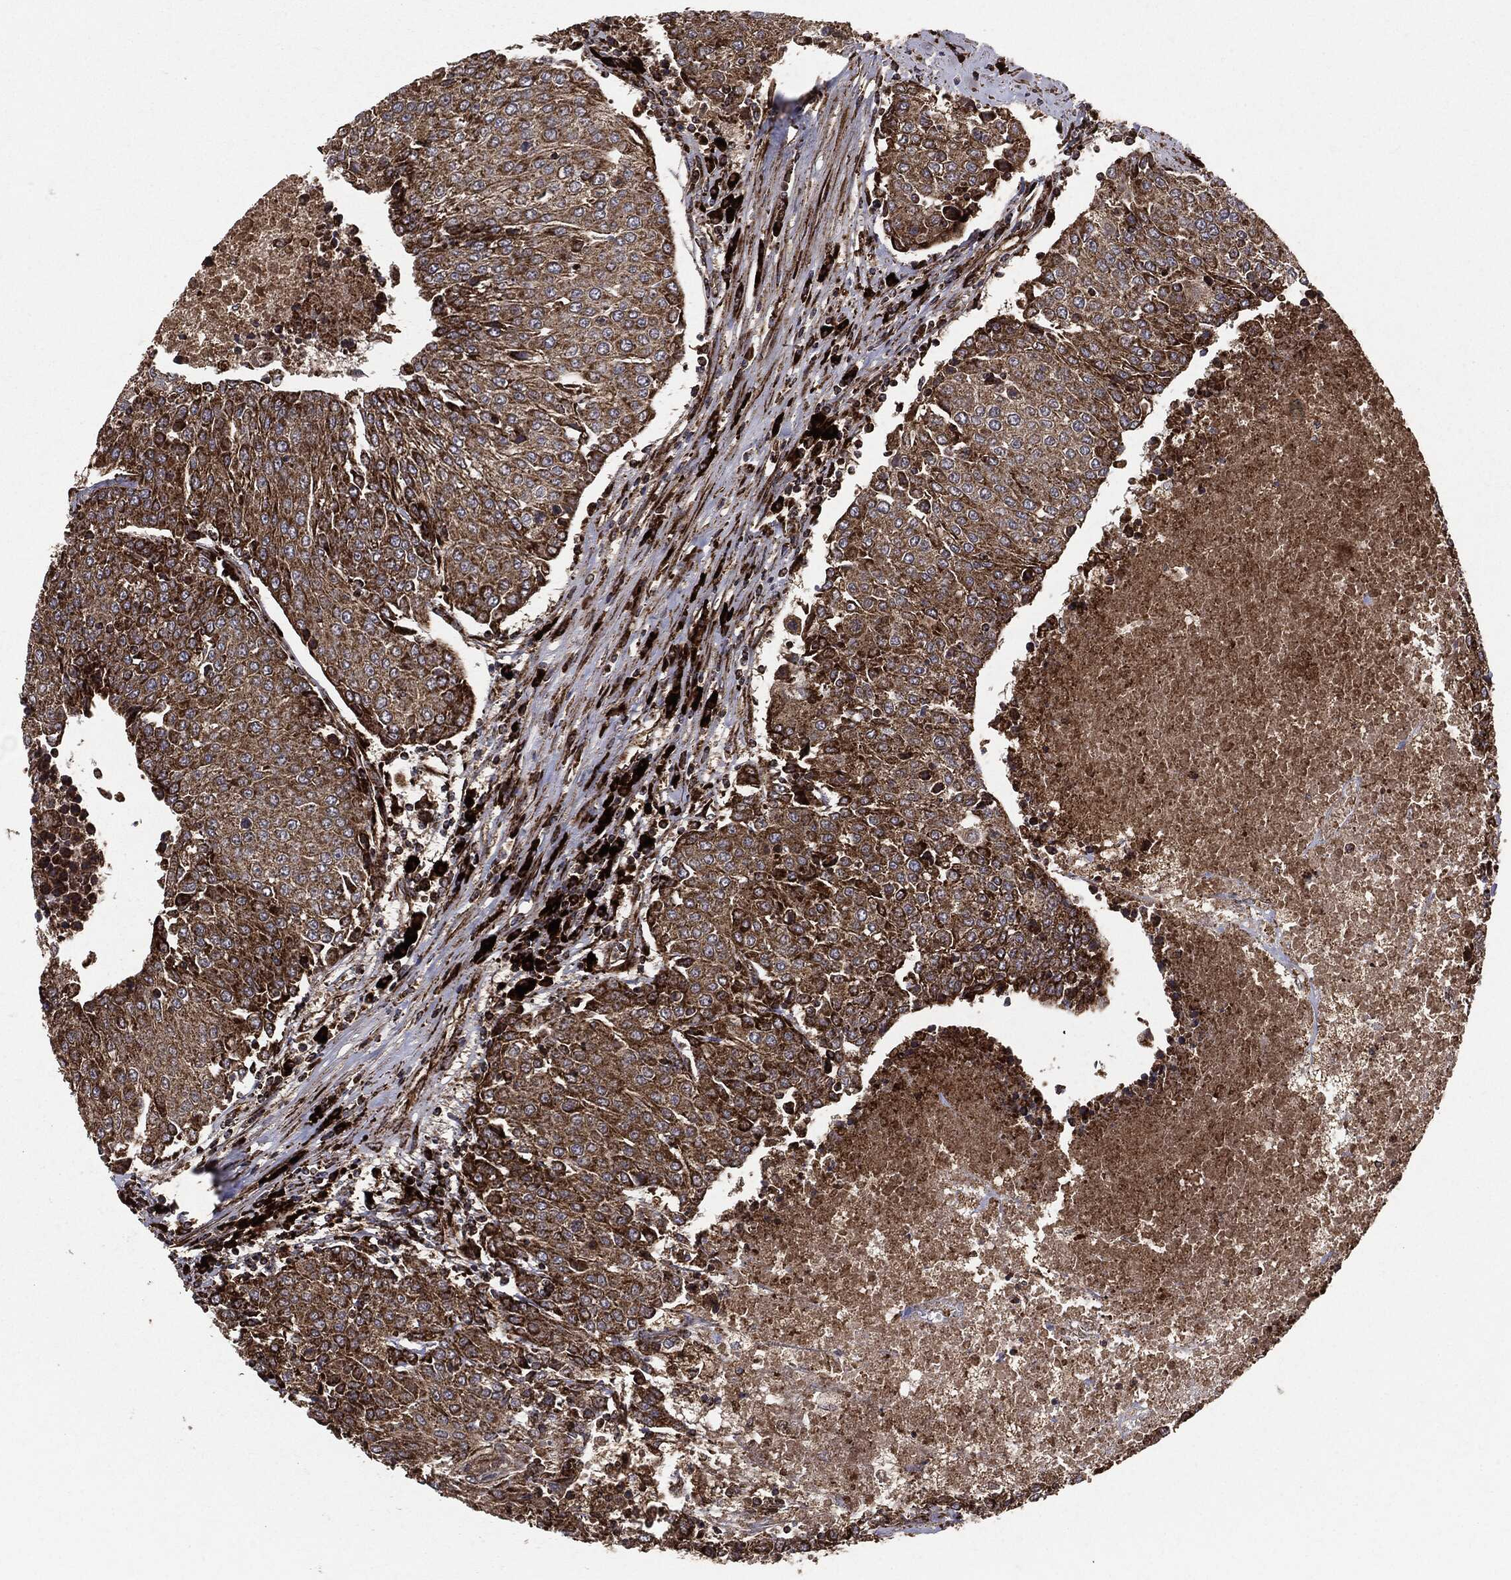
{"staining": {"intensity": "strong", "quantity": ">75%", "location": "cytoplasmic/membranous"}, "tissue": "urothelial cancer", "cell_type": "Tumor cells", "image_type": "cancer", "snomed": [{"axis": "morphology", "description": "Urothelial carcinoma, High grade"}, {"axis": "topography", "description": "Urinary bladder"}], "caption": "The immunohistochemical stain labels strong cytoplasmic/membranous expression in tumor cells of urothelial cancer tissue. Nuclei are stained in blue.", "gene": "MAP2K1", "patient": {"sex": "female", "age": 85}}